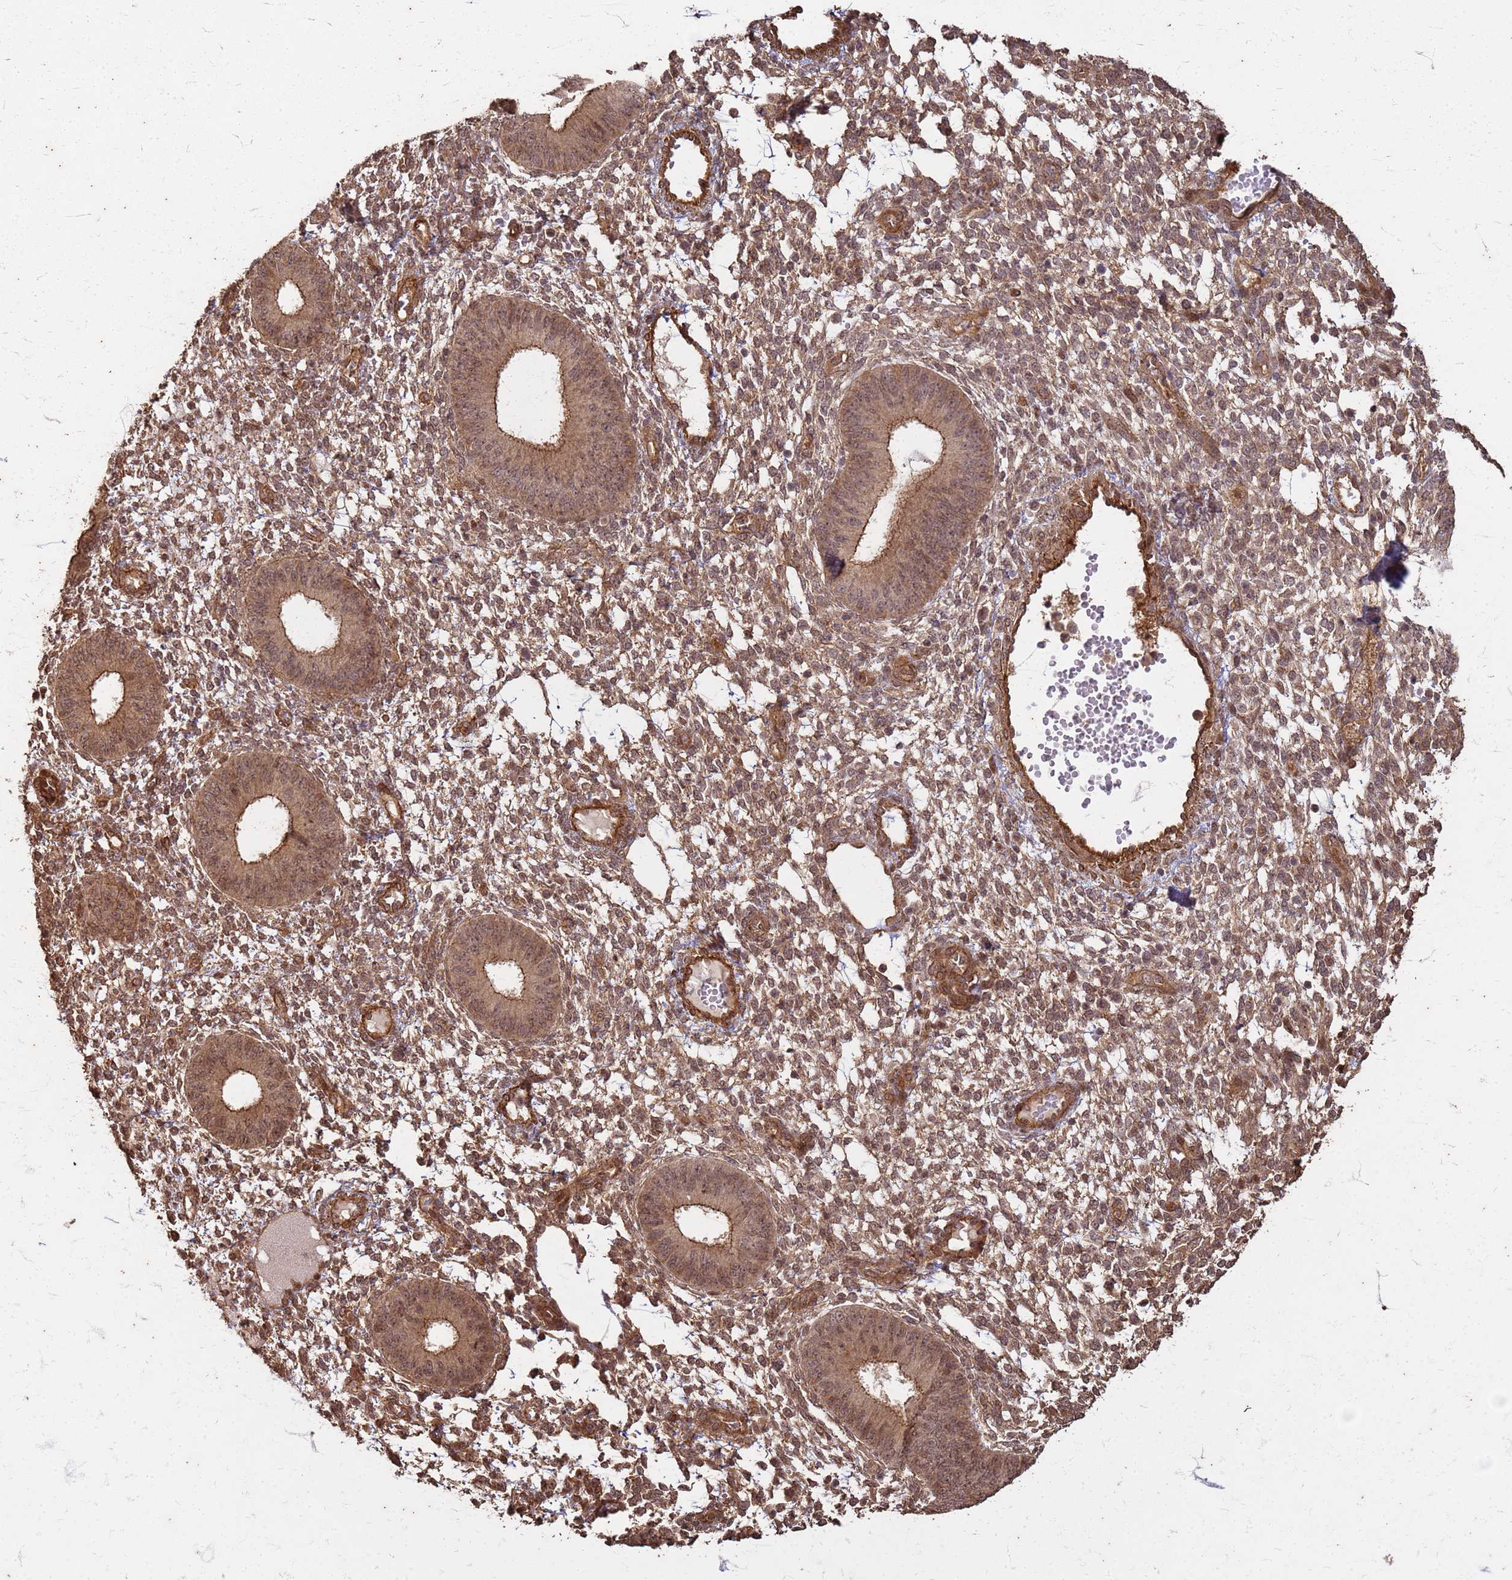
{"staining": {"intensity": "moderate", "quantity": ">75%", "location": "cytoplasmic/membranous,nuclear"}, "tissue": "endometrium", "cell_type": "Cells in endometrial stroma", "image_type": "normal", "snomed": [{"axis": "morphology", "description": "Normal tissue, NOS"}, {"axis": "topography", "description": "Endometrium"}], "caption": "Immunohistochemical staining of benign human endometrium reveals >75% levels of moderate cytoplasmic/membranous,nuclear protein staining in about >75% of cells in endometrial stroma. (brown staining indicates protein expression, while blue staining denotes nuclei).", "gene": "KIF26A", "patient": {"sex": "female", "age": 49}}